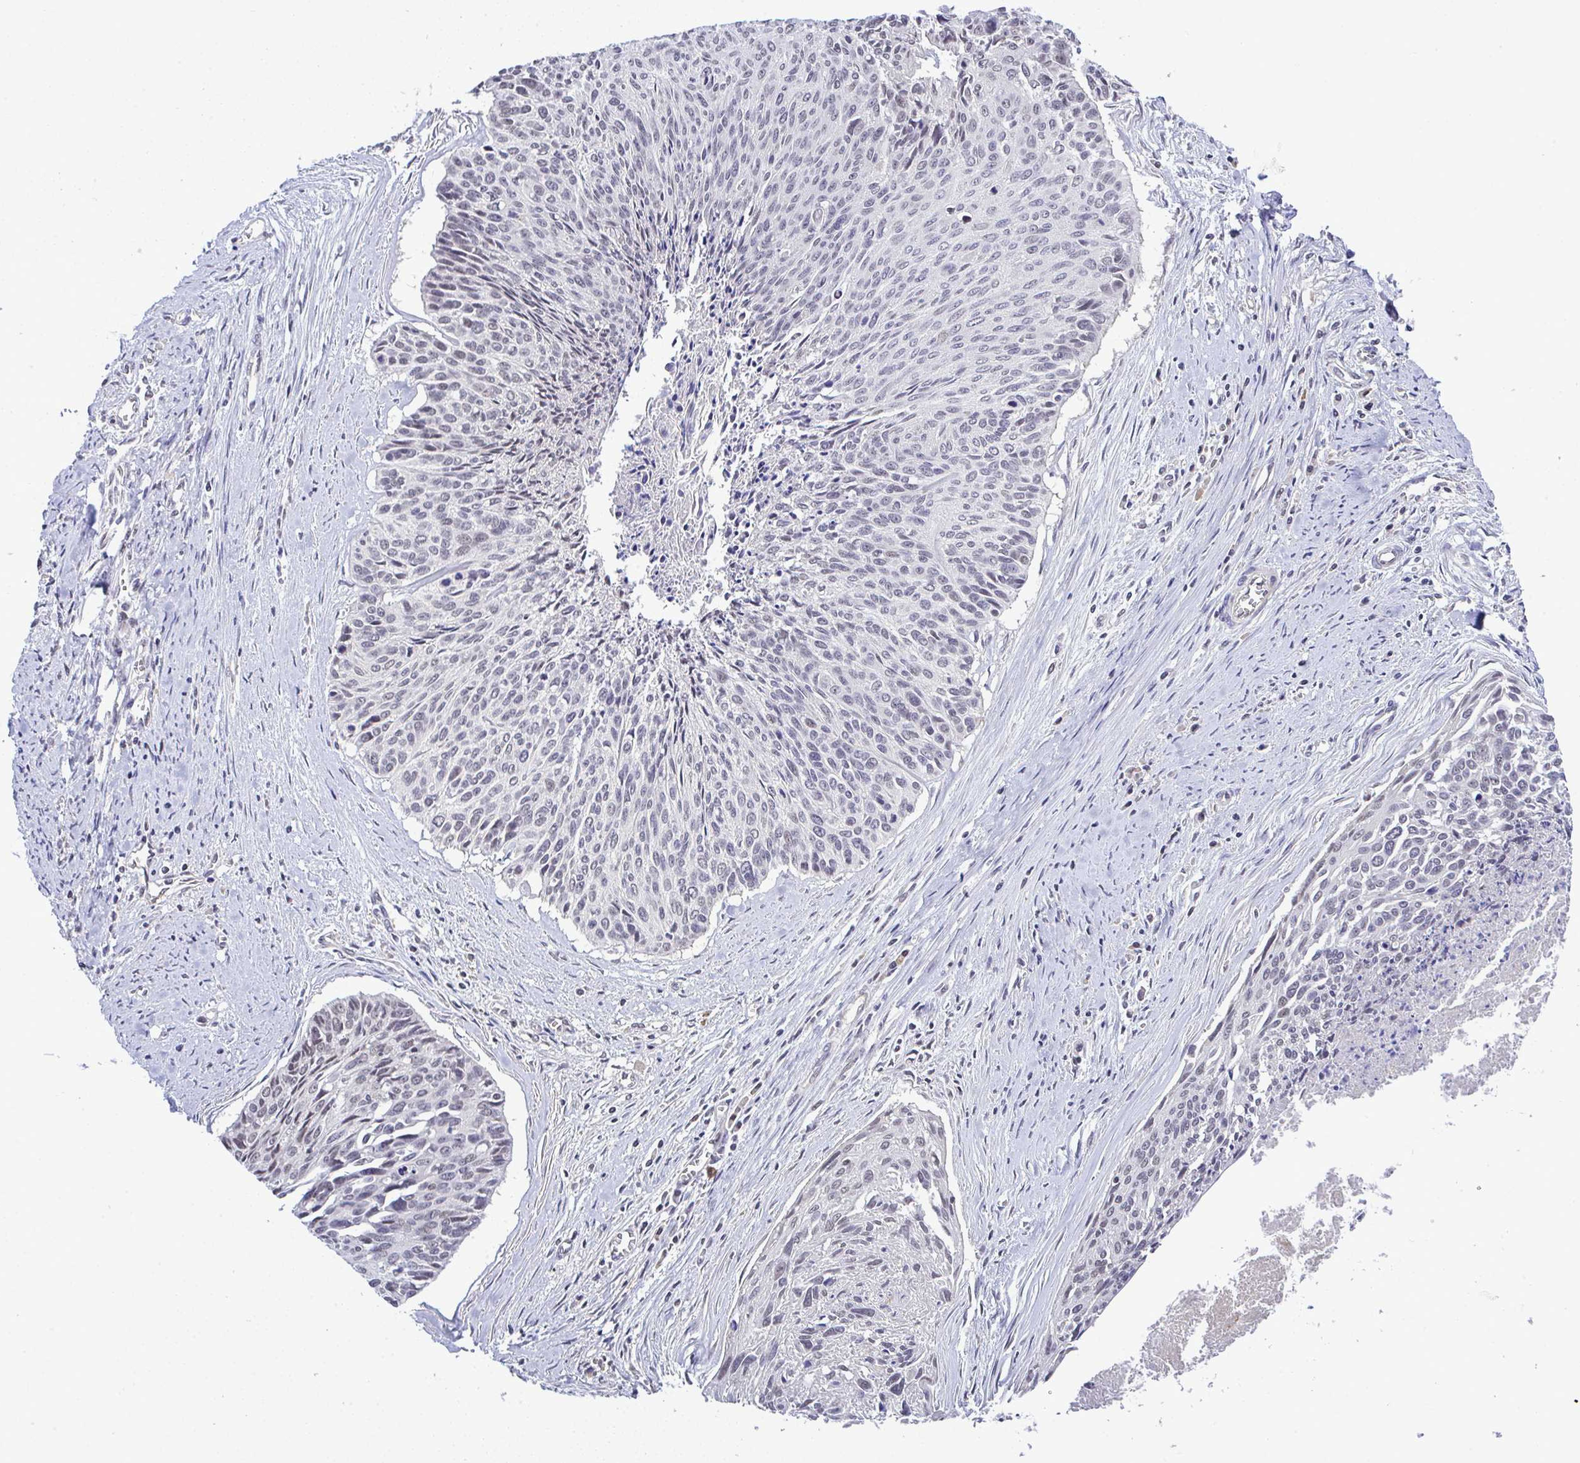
{"staining": {"intensity": "weak", "quantity": "<25%", "location": "nuclear"}, "tissue": "cervical cancer", "cell_type": "Tumor cells", "image_type": "cancer", "snomed": [{"axis": "morphology", "description": "Squamous cell carcinoma, NOS"}, {"axis": "topography", "description": "Cervix"}], "caption": "High power microscopy histopathology image of an immunohistochemistry (IHC) photomicrograph of cervical cancer (squamous cell carcinoma), revealing no significant staining in tumor cells. (DAB (3,3'-diaminobenzidine) immunohistochemistry with hematoxylin counter stain).", "gene": "C9orf64", "patient": {"sex": "female", "age": 55}}